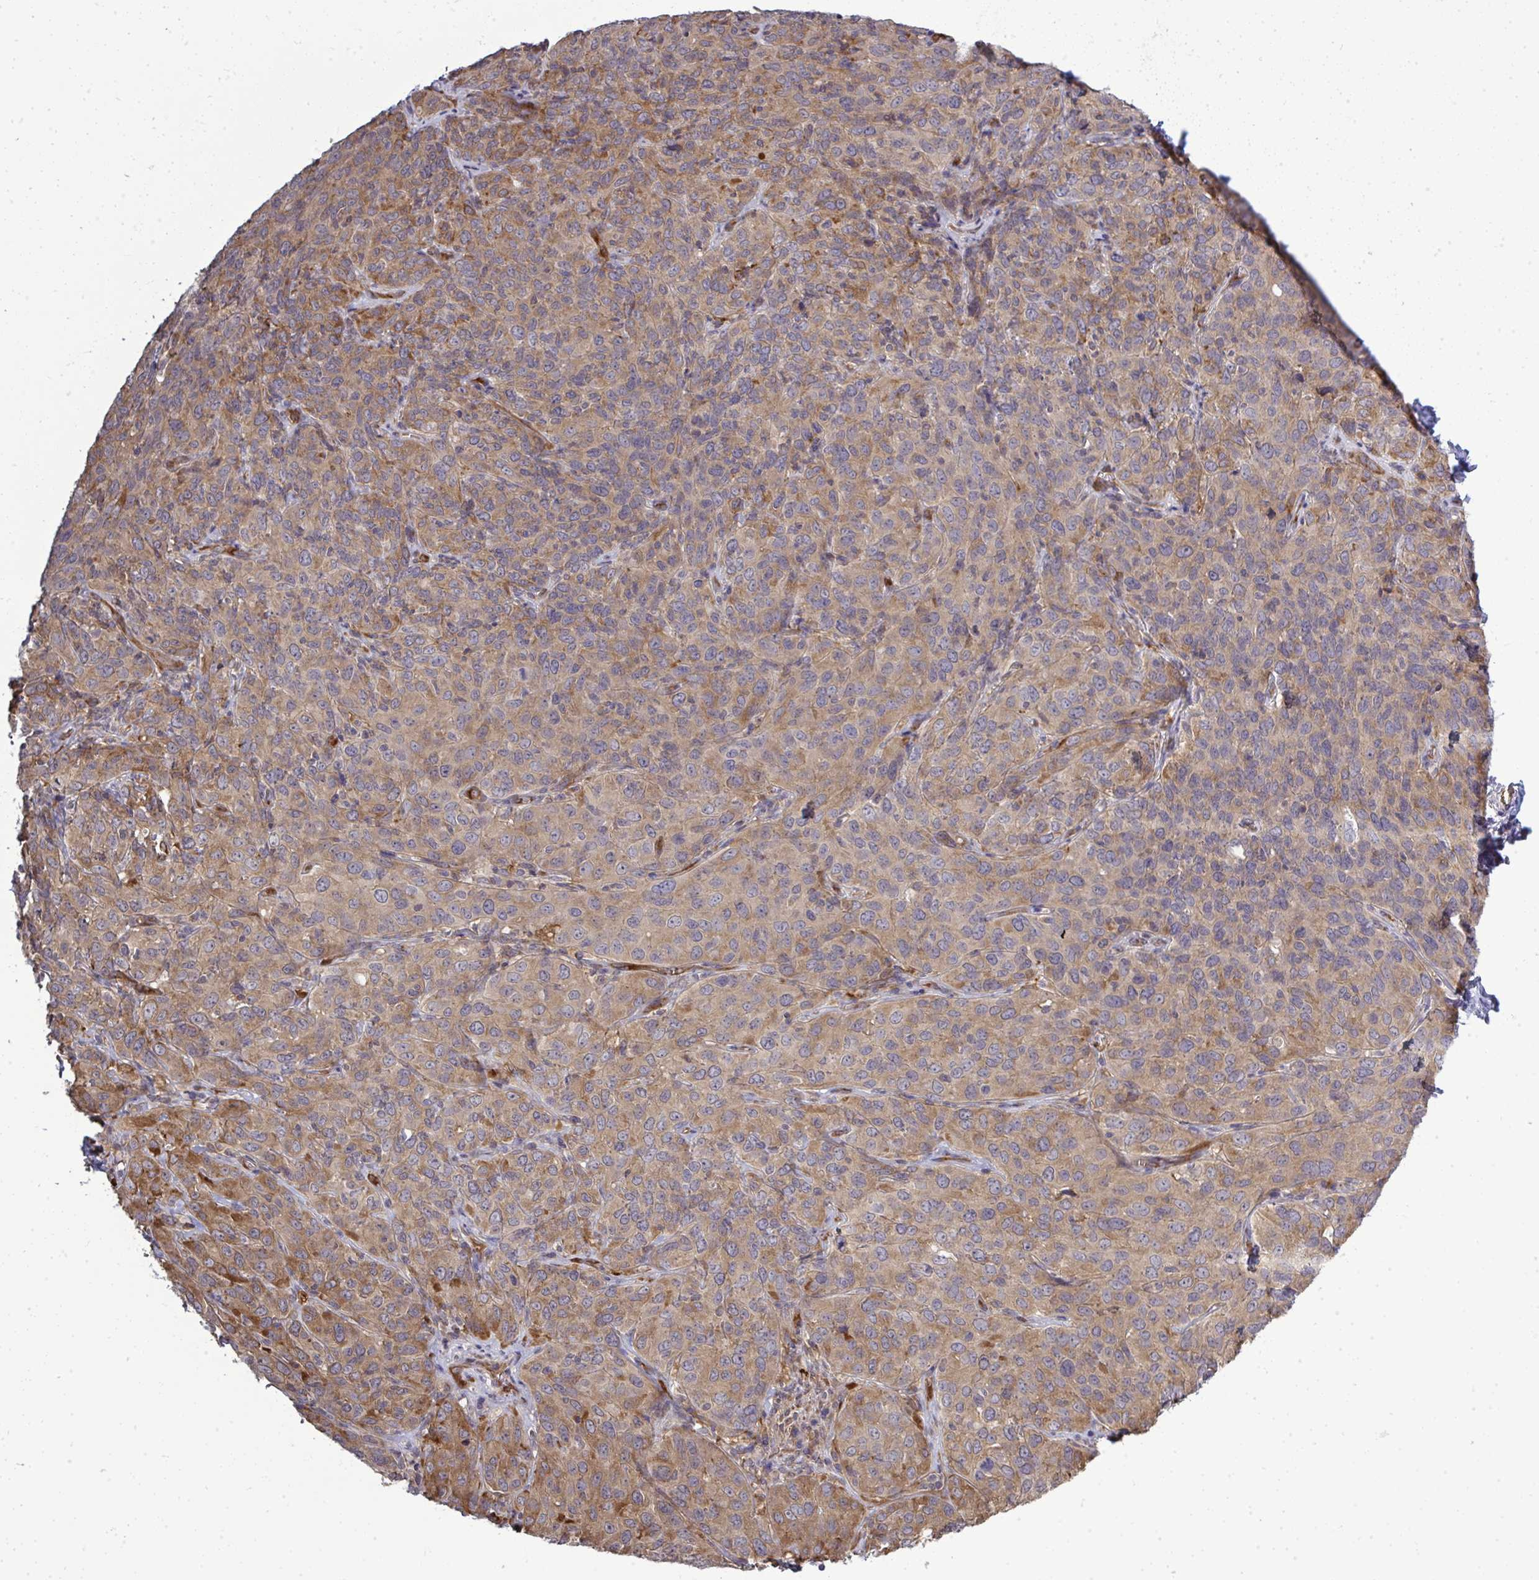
{"staining": {"intensity": "moderate", "quantity": ">75%", "location": "cytoplasmic/membranous"}, "tissue": "cervical cancer", "cell_type": "Tumor cells", "image_type": "cancer", "snomed": [{"axis": "morphology", "description": "Squamous cell carcinoma, NOS"}, {"axis": "topography", "description": "Cervix"}], "caption": "There is medium levels of moderate cytoplasmic/membranous positivity in tumor cells of cervical squamous cell carcinoma, as demonstrated by immunohistochemical staining (brown color).", "gene": "FUT10", "patient": {"sex": "female", "age": 51}}